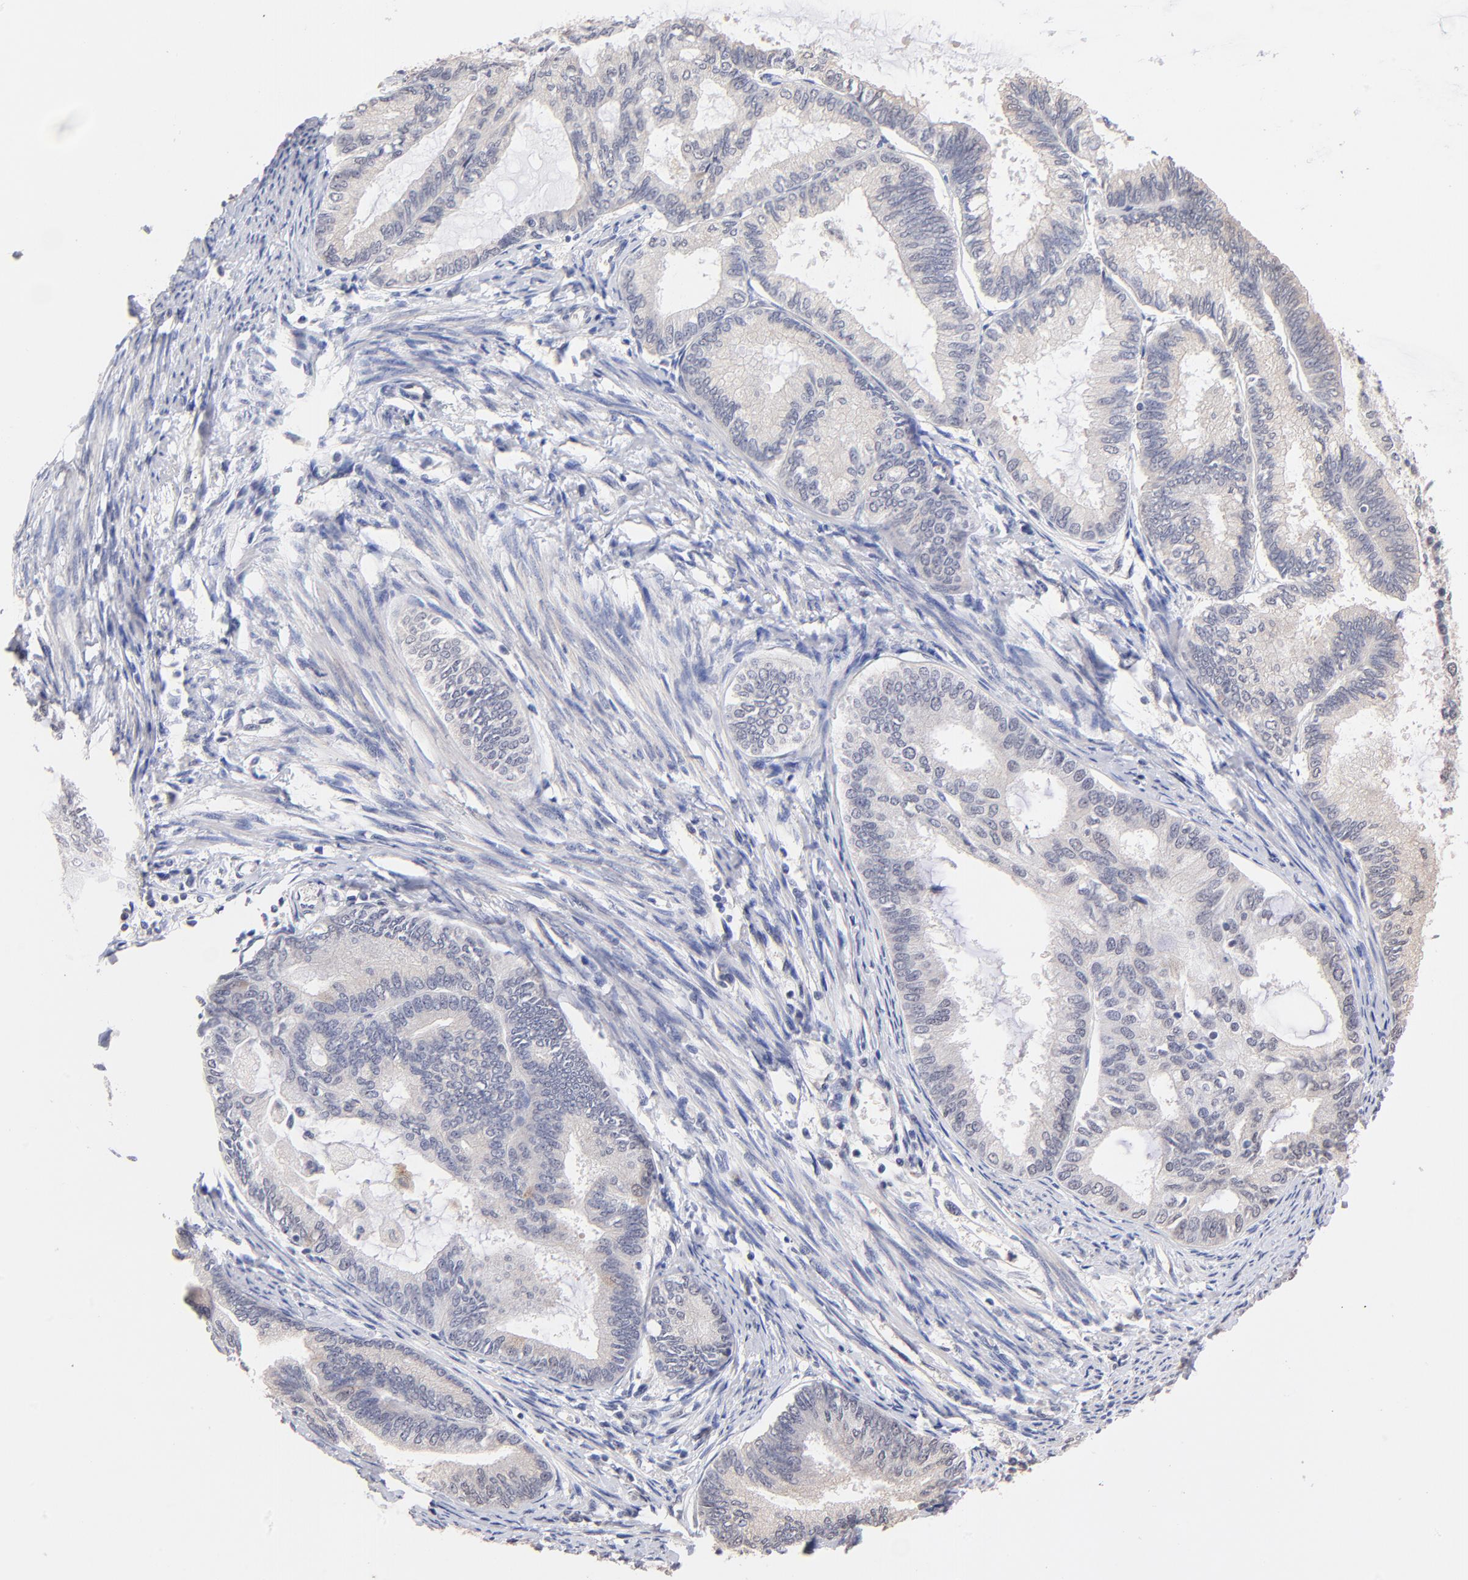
{"staining": {"intensity": "negative", "quantity": "none", "location": "none"}, "tissue": "endometrial cancer", "cell_type": "Tumor cells", "image_type": "cancer", "snomed": [{"axis": "morphology", "description": "Adenocarcinoma, NOS"}, {"axis": "topography", "description": "Endometrium"}], "caption": "IHC of human endometrial cancer (adenocarcinoma) displays no positivity in tumor cells.", "gene": "RIBC2", "patient": {"sex": "female", "age": 86}}